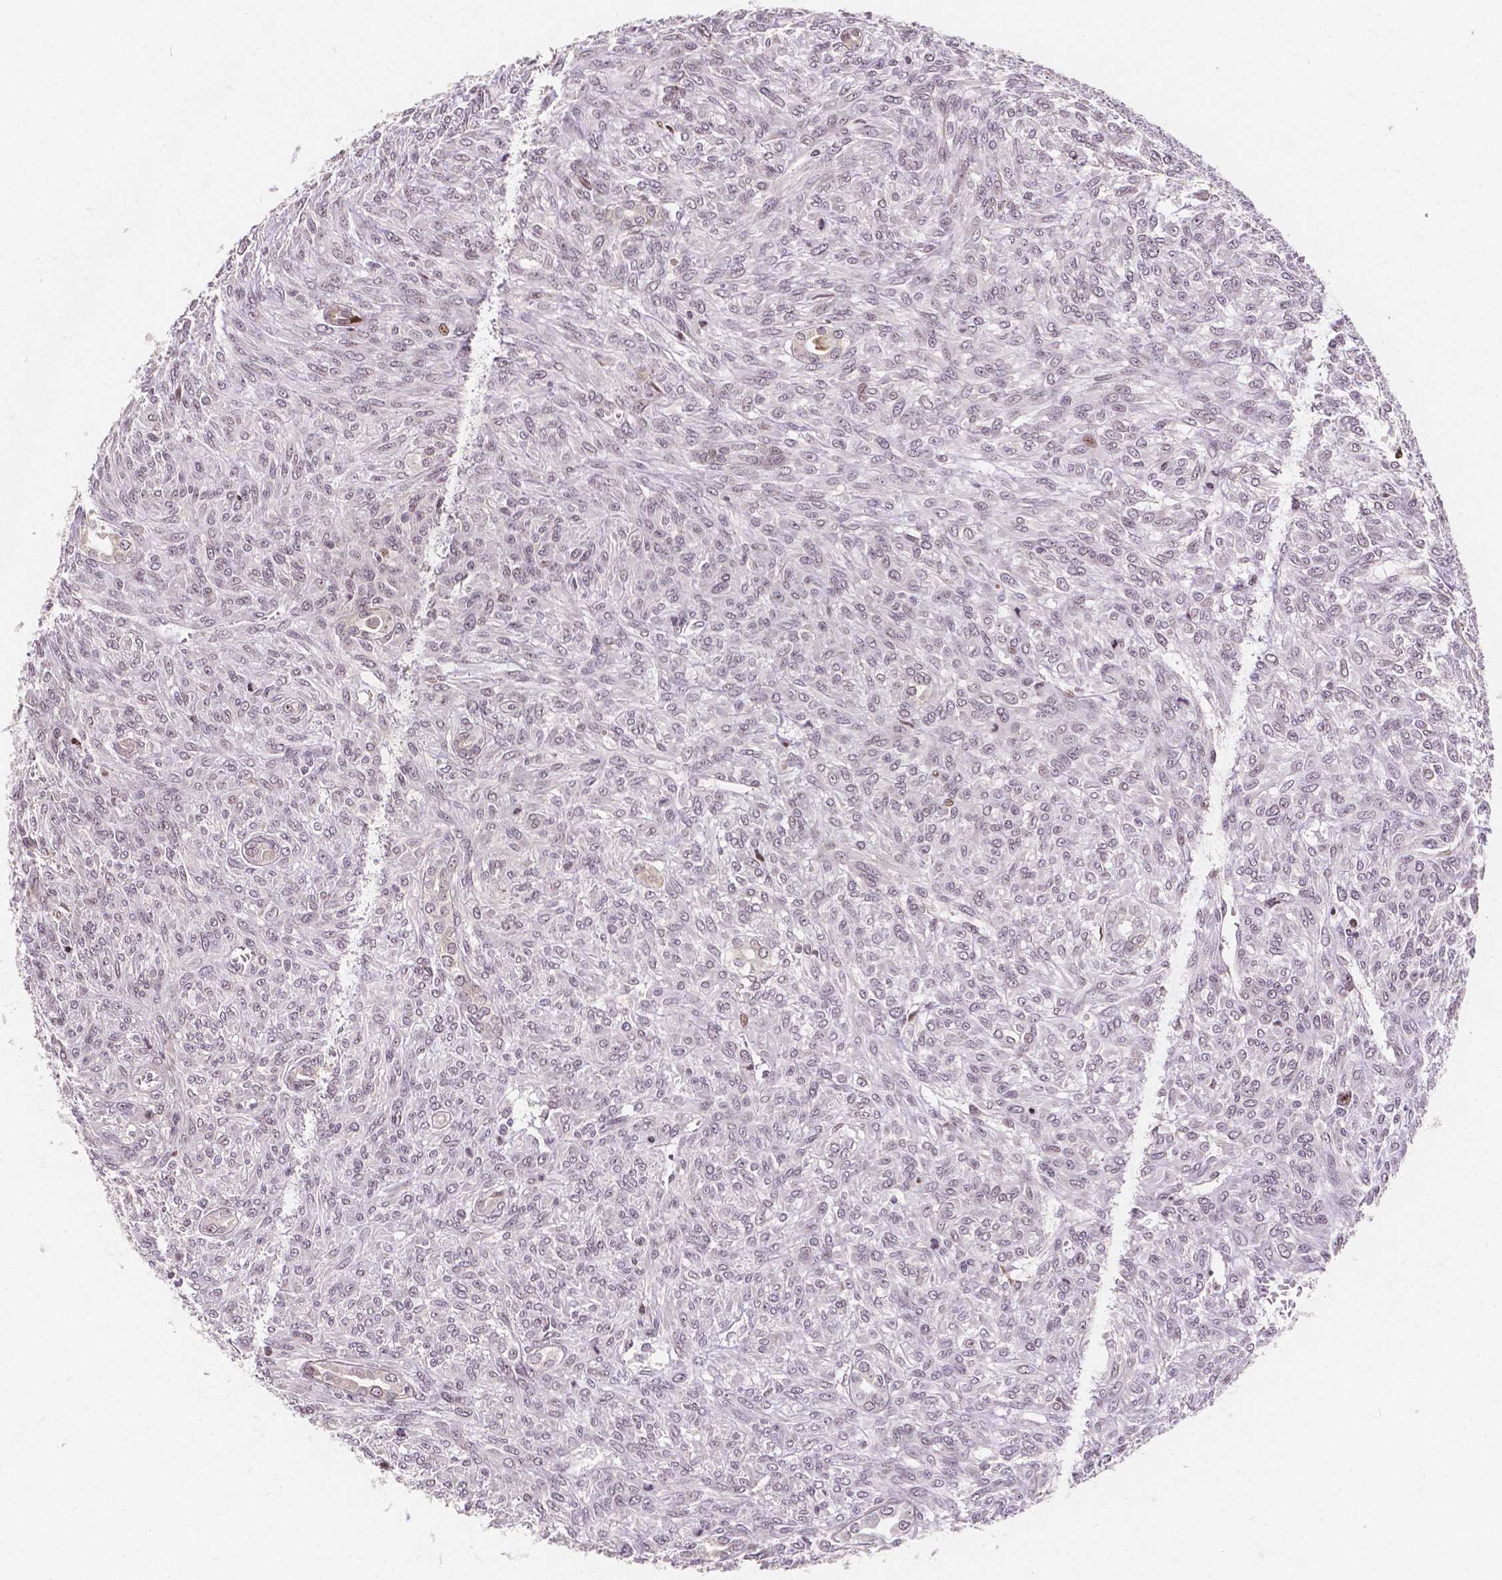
{"staining": {"intensity": "negative", "quantity": "none", "location": "none"}, "tissue": "renal cancer", "cell_type": "Tumor cells", "image_type": "cancer", "snomed": [{"axis": "morphology", "description": "Adenocarcinoma, NOS"}, {"axis": "topography", "description": "Kidney"}], "caption": "A photomicrograph of human renal cancer (adenocarcinoma) is negative for staining in tumor cells.", "gene": "PTPN18", "patient": {"sex": "male", "age": 58}}